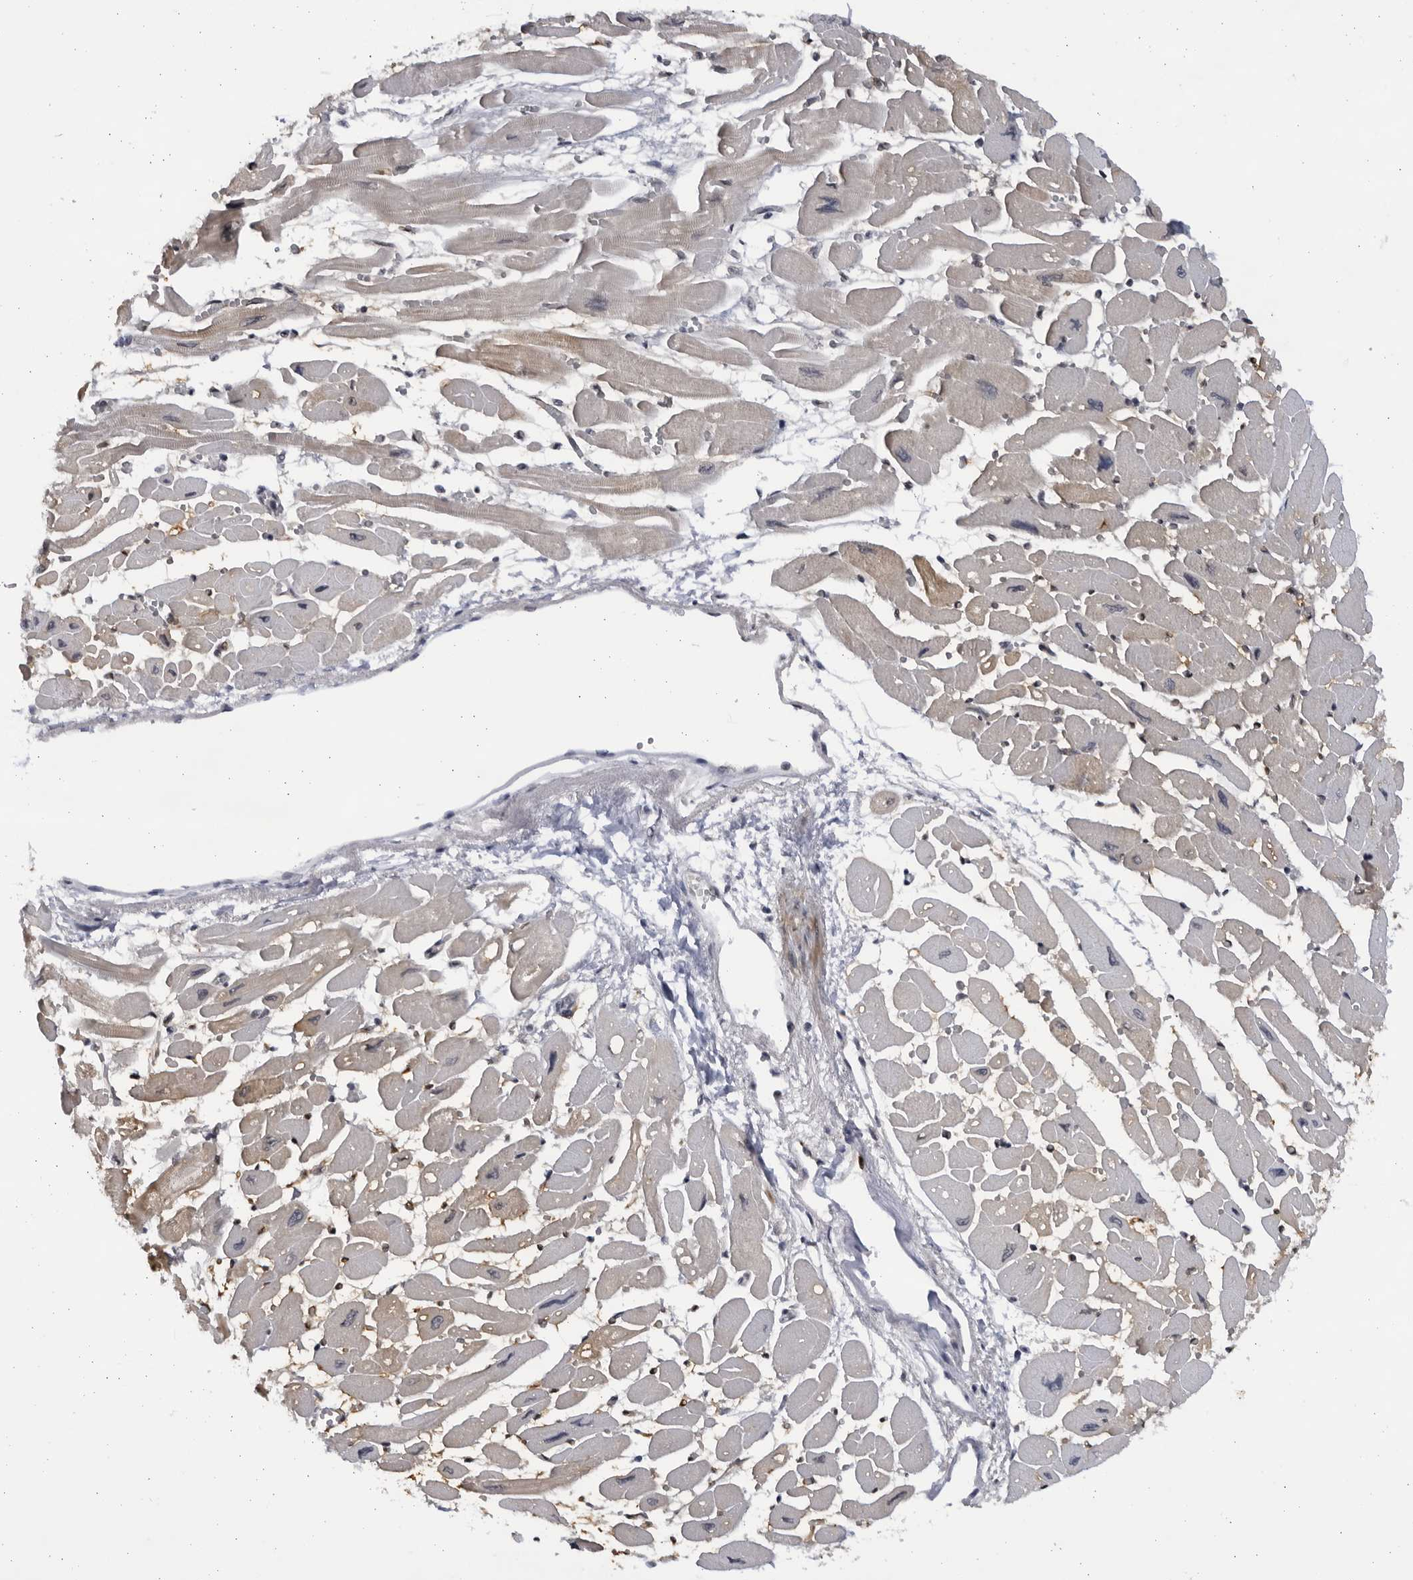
{"staining": {"intensity": "weak", "quantity": "<25%", "location": "cytoplasmic/membranous"}, "tissue": "heart muscle", "cell_type": "Cardiomyocytes", "image_type": "normal", "snomed": [{"axis": "morphology", "description": "Normal tissue, NOS"}, {"axis": "topography", "description": "Heart"}], "caption": "A high-resolution image shows IHC staining of unremarkable heart muscle, which shows no significant staining in cardiomyocytes.", "gene": "SLC25A22", "patient": {"sex": "female", "age": 54}}